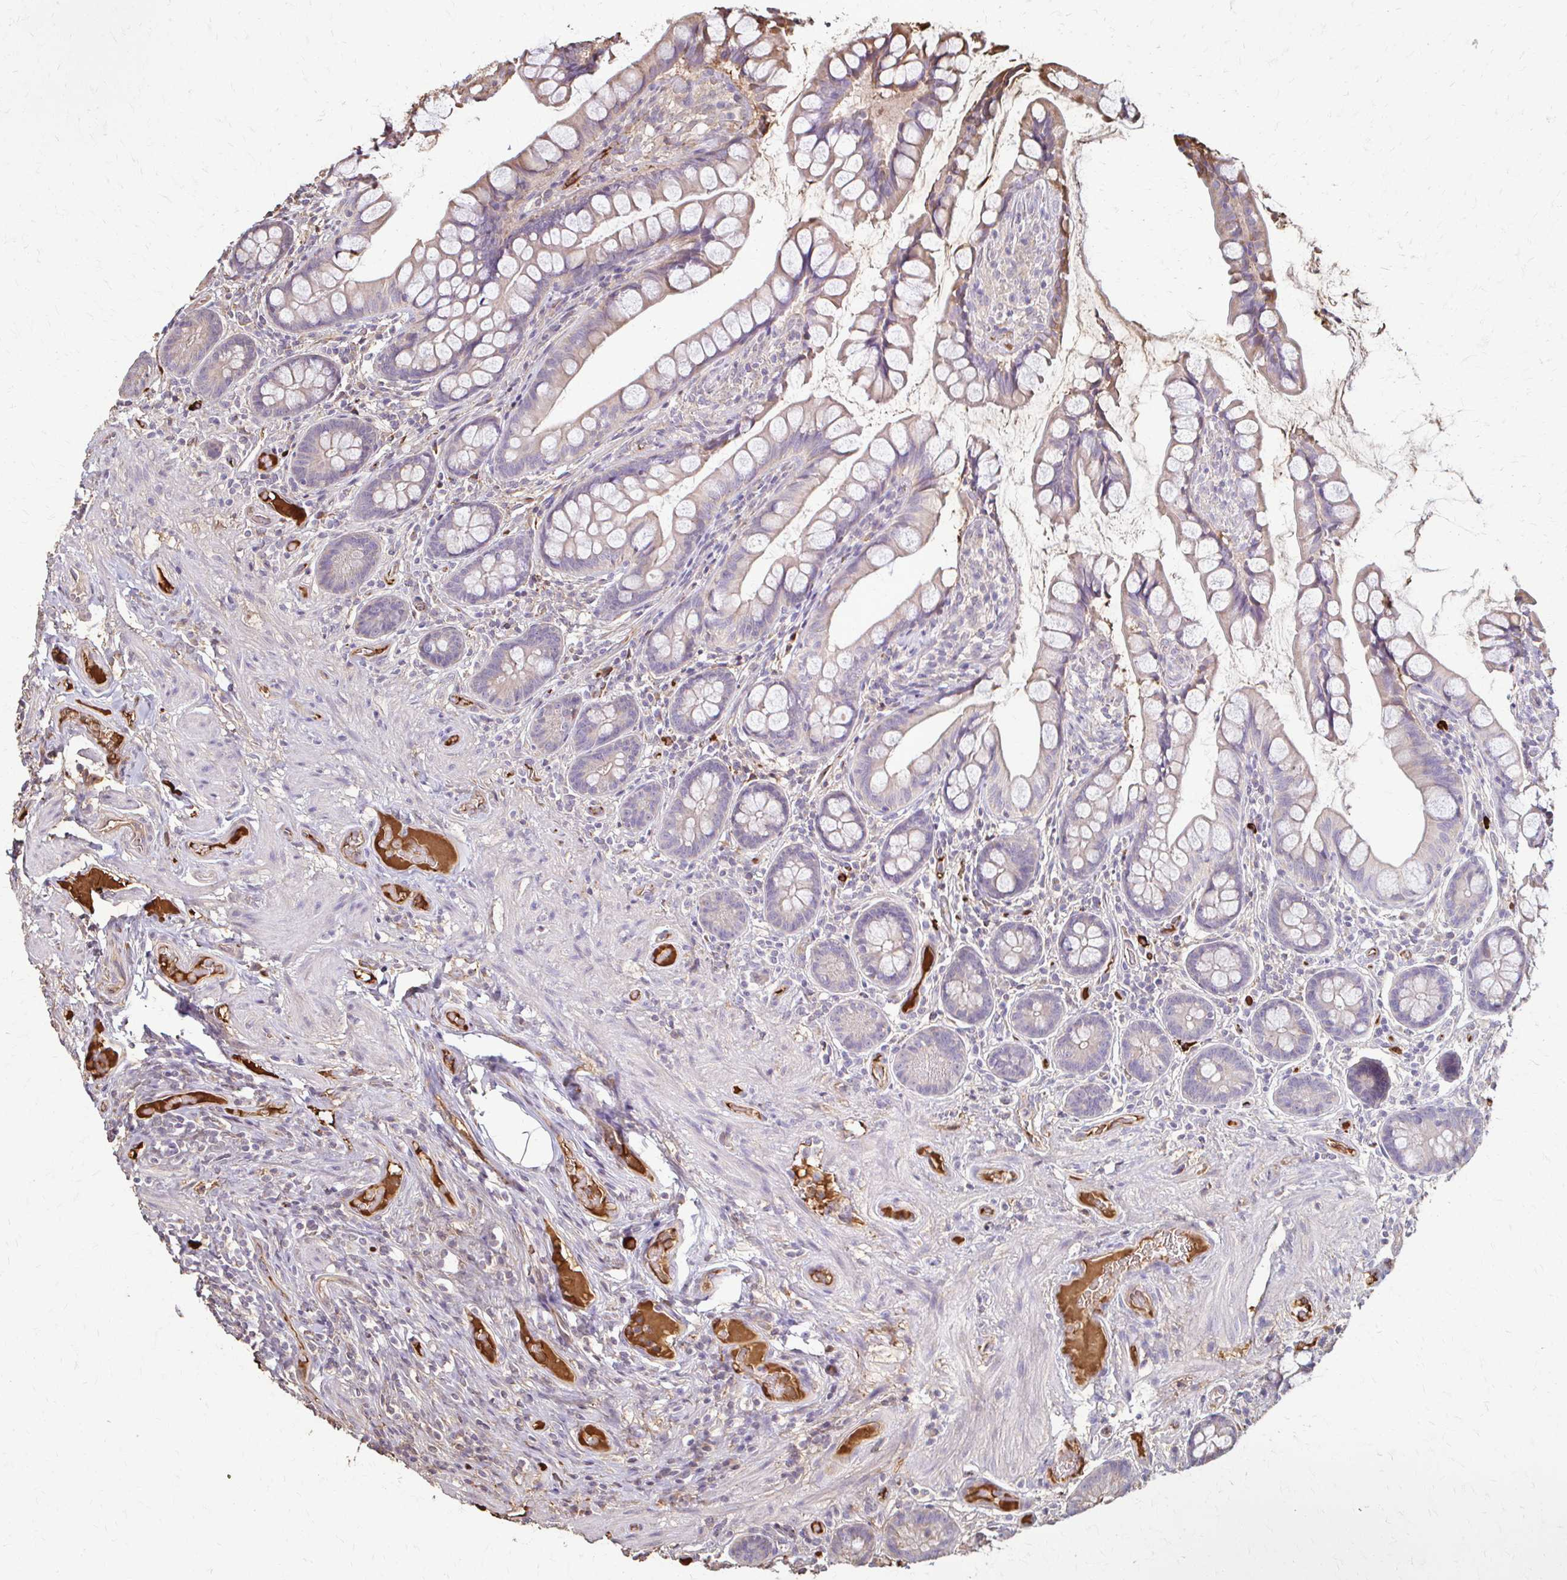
{"staining": {"intensity": "weak", "quantity": "25%-75%", "location": "cytoplasmic/membranous"}, "tissue": "small intestine", "cell_type": "Glandular cells", "image_type": "normal", "snomed": [{"axis": "morphology", "description": "Normal tissue, NOS"}, {"axis": "topography", "description": "Small intestine"}], "caption": "The histopathology image displays immunohistochemical staining of normal small intestine. There is weak cytoplasmic/membranous staining is identified in approximately 25%-75% of glandular cells. (DAB = brown stain, brightfield microscopy at high magnification).", "gene": "IL18BP", "patient": {"sex": "male", "age": 70}}